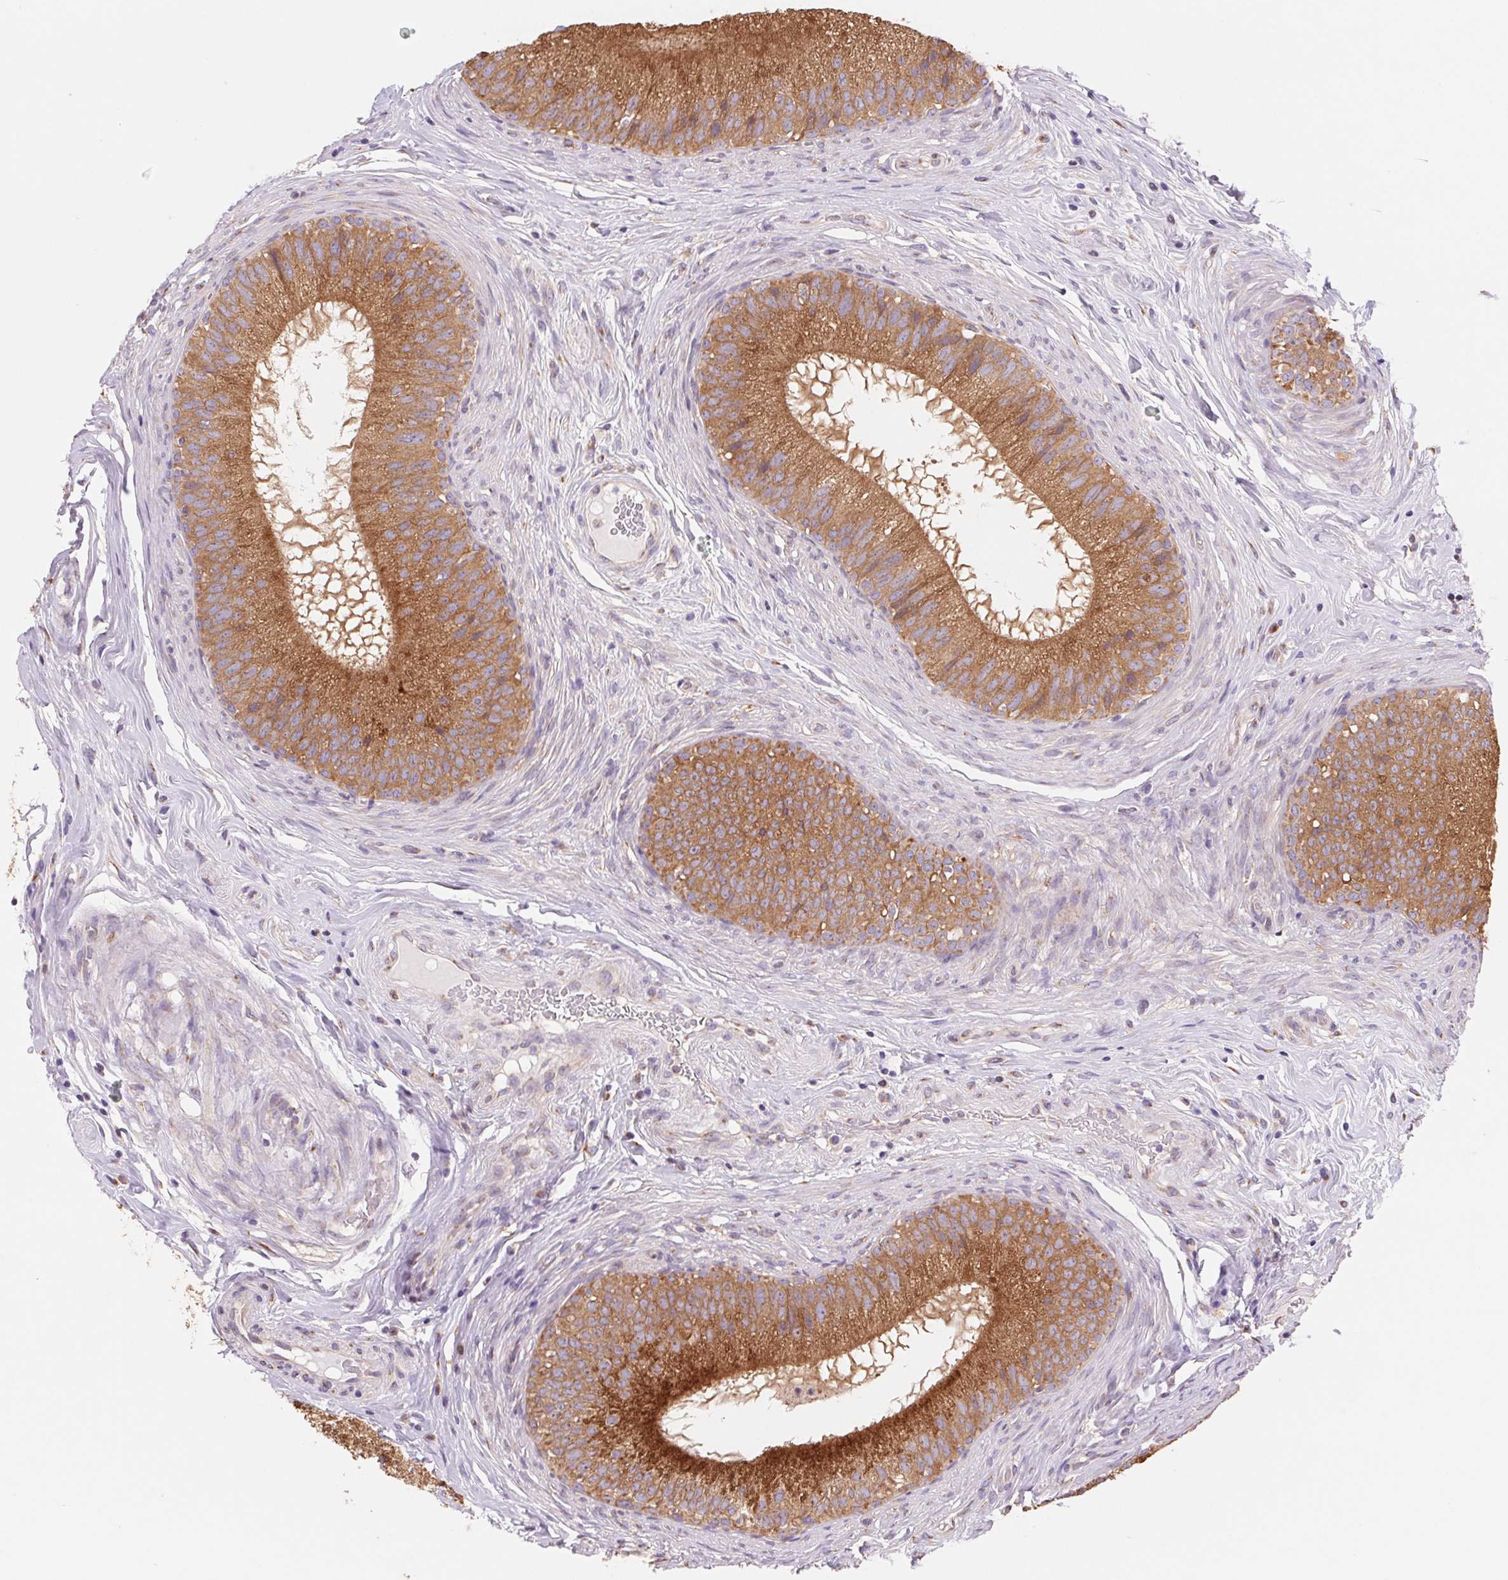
{"staining": {"intensity": "strong", "quantity": ">75%", "location": "cytoplasmic/membranous"}, "tissue": "epididymis", "cell_type": "Glandular cells", "image_type": "normal", "snomed": [{"axis": "morphology", "description": "Normal tissue, NOS"}, {"axis": "topography", "description": "Epididymis"}], "caption": "A high-resolution histopathology image shows immunohistochemistry staining of normal epididymis, which exhibits strong cytoplasmic/membranous staining in approximately >75% of glandular cells.", "gene": "RAB1A", "patient": {"sex": "male", "age": 34}}